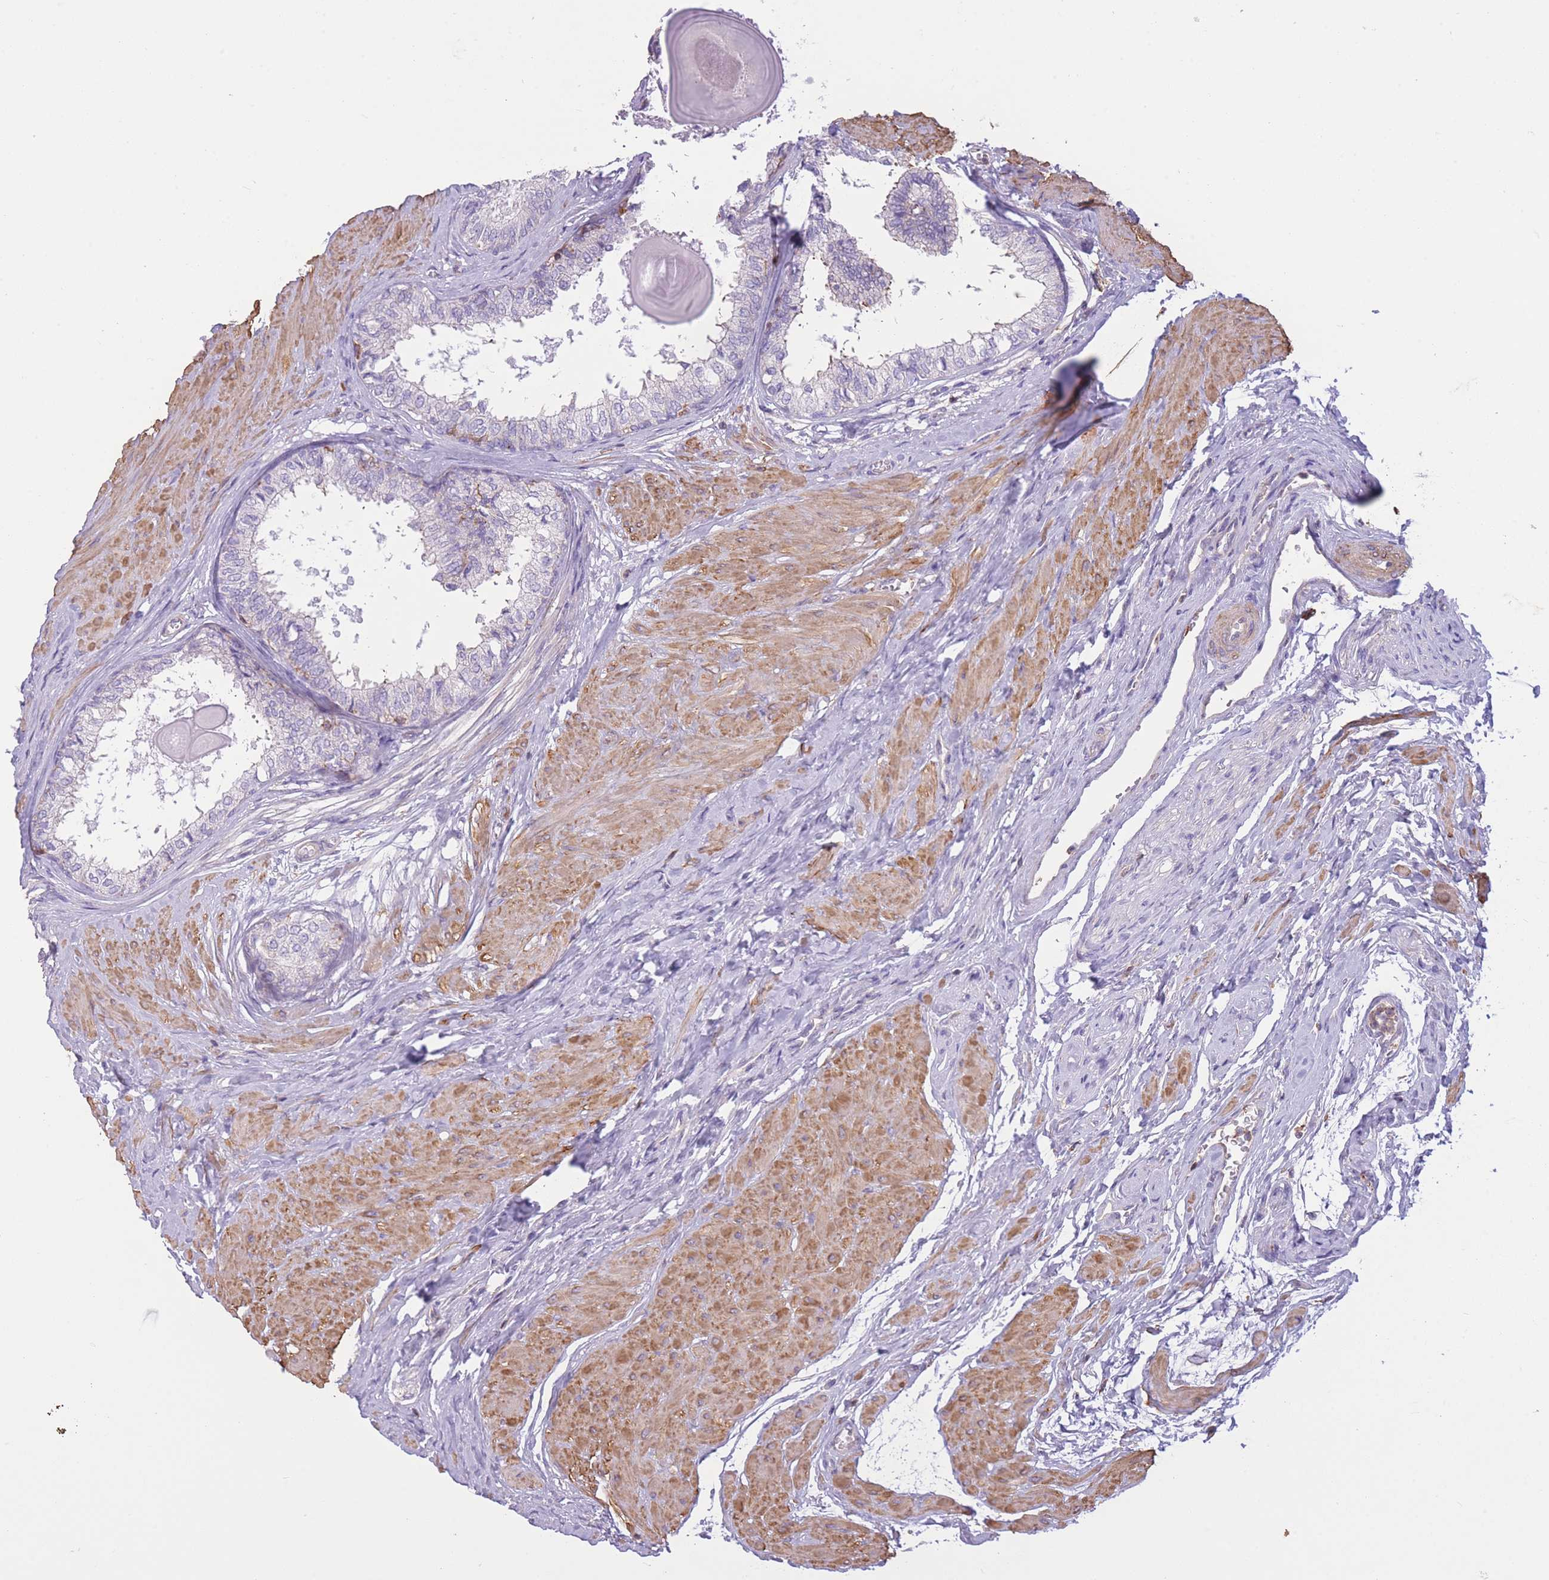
{"staining": {"intensity": "negative", "quantity": "none", "location": "none"}, "tissue": "prostate", "cell_type": "Glandular cells", "image_type": "normal", "snomed": [{"axis": "morphology", "description": "Normal tissue, NOS"}, {"axis": "topography", "description": "Prostate"}], "caption": "DAB (3,3'-diaminobenzidine) immunohistochemical staining of unremarkable prostate shows no significant positivity in glandular cells. Brightfield microscopy of IHC stained with DAB (3,3'-diaminobenzidine) (brown) and hematoxylin (blue), captured at high magnification.", "gene": "PDHA1", "patient": {"sex": "male", "age": 48}}